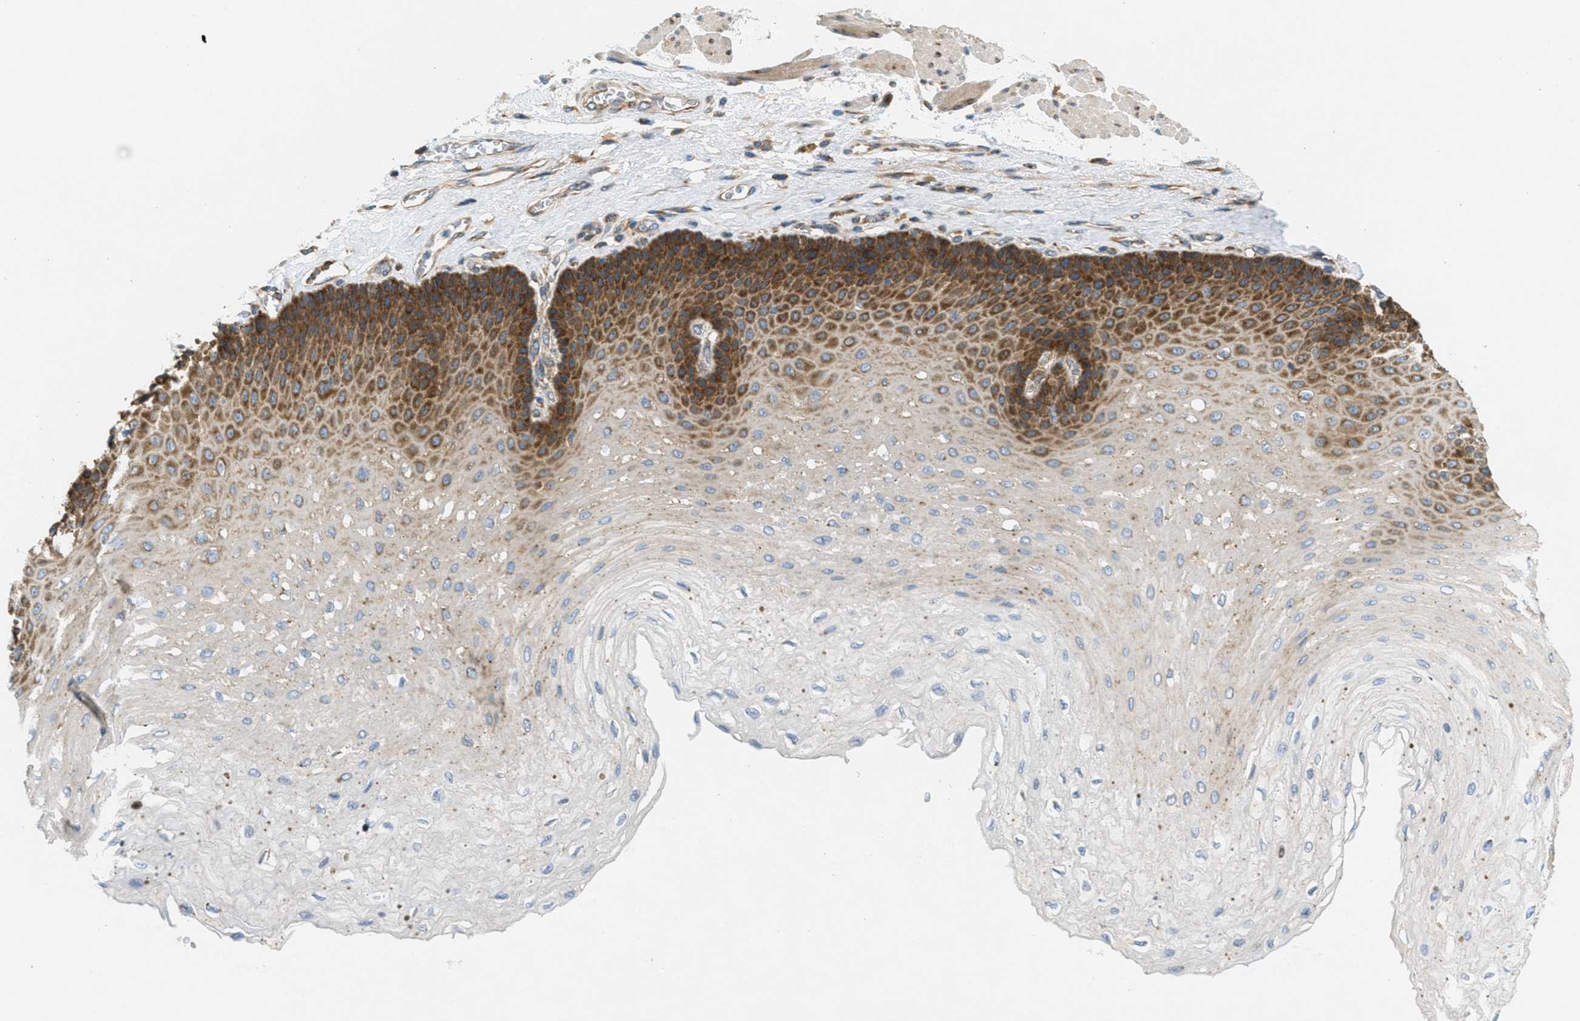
{"staining": {"intensity": "strong", "quantity": "25%-75%", "location": "cytoplasmic/membranous"}, "tissue": "esophagus", "cell_type": "Squamous epithelial cells", "image_type": "normal", "snomed": [{"axis": "morphology", "description": "Normal tissue, NOS"}, {"axis": "topography", "description": "Esophagus"}], "caption": "The photomicrograph exhibits a brown stain indicating the presence of a protein in the cytoplasmic/membranous of squamous epithelial cells in esophagus. (DAB = brown stain, brightfield microscopy at high magnification).", "gene": "ABCF1", "patient": {"sex": "female", "age": 72}}